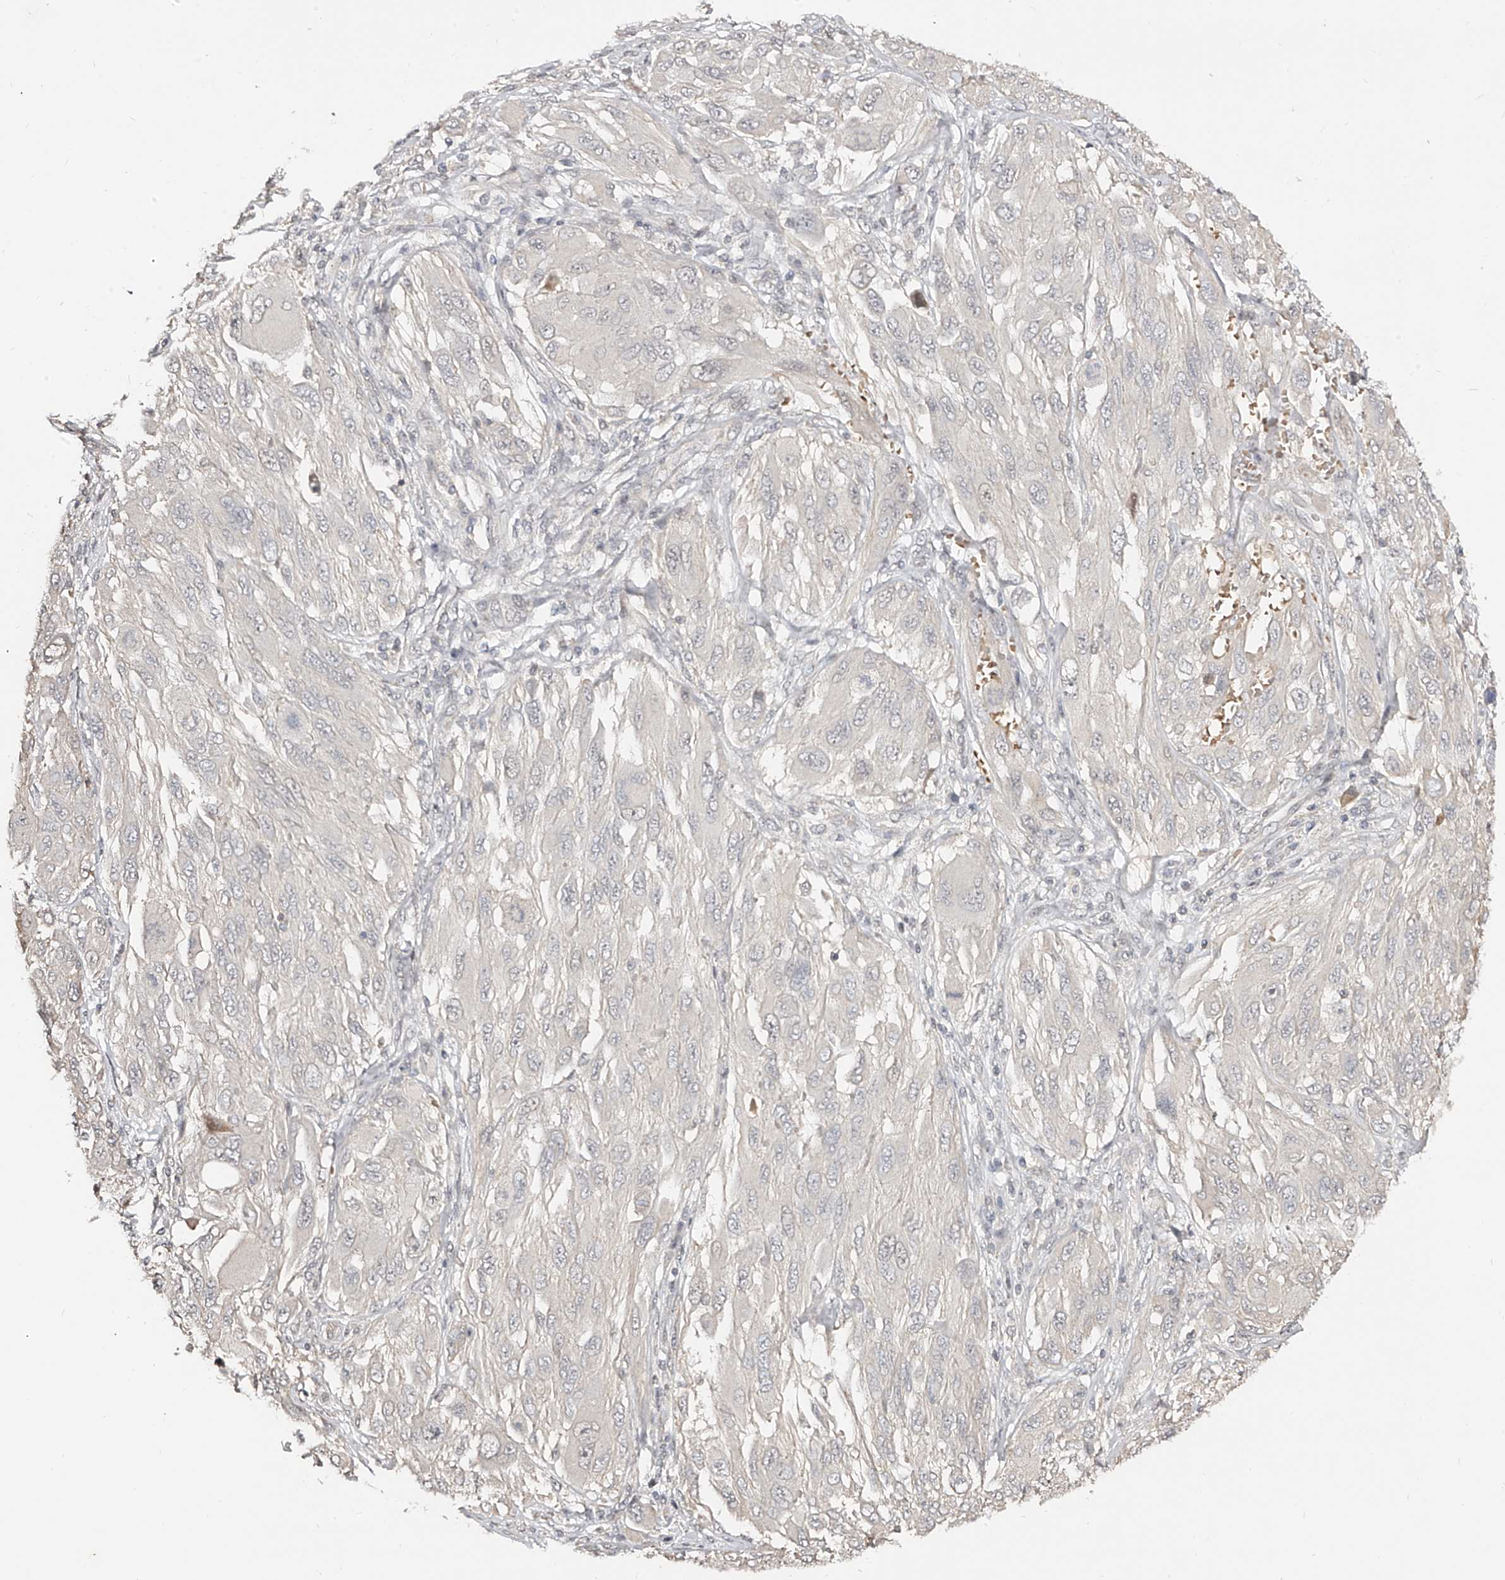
{"staining": {"intensity": "negative", "quantity": "none", "location": "none"}, "tissue": "melanoma", "cell_type": "Tumor cells", "image_type": "cancer", "snomed": [{"axis": "morphology", "description": "Malignant melanoma, NOS"}, {"axis": "topography", "description": "Skin"}], "caption": "Histopathology image shows no significant protein staining in tumor cells of malignant melanoma. (DAB (3,3'-diaminobenzidine) immunohistochemistry (IHC), high magnification).", "gene": "ZNF789", "patient": {"sex": "female", "age": 91}}